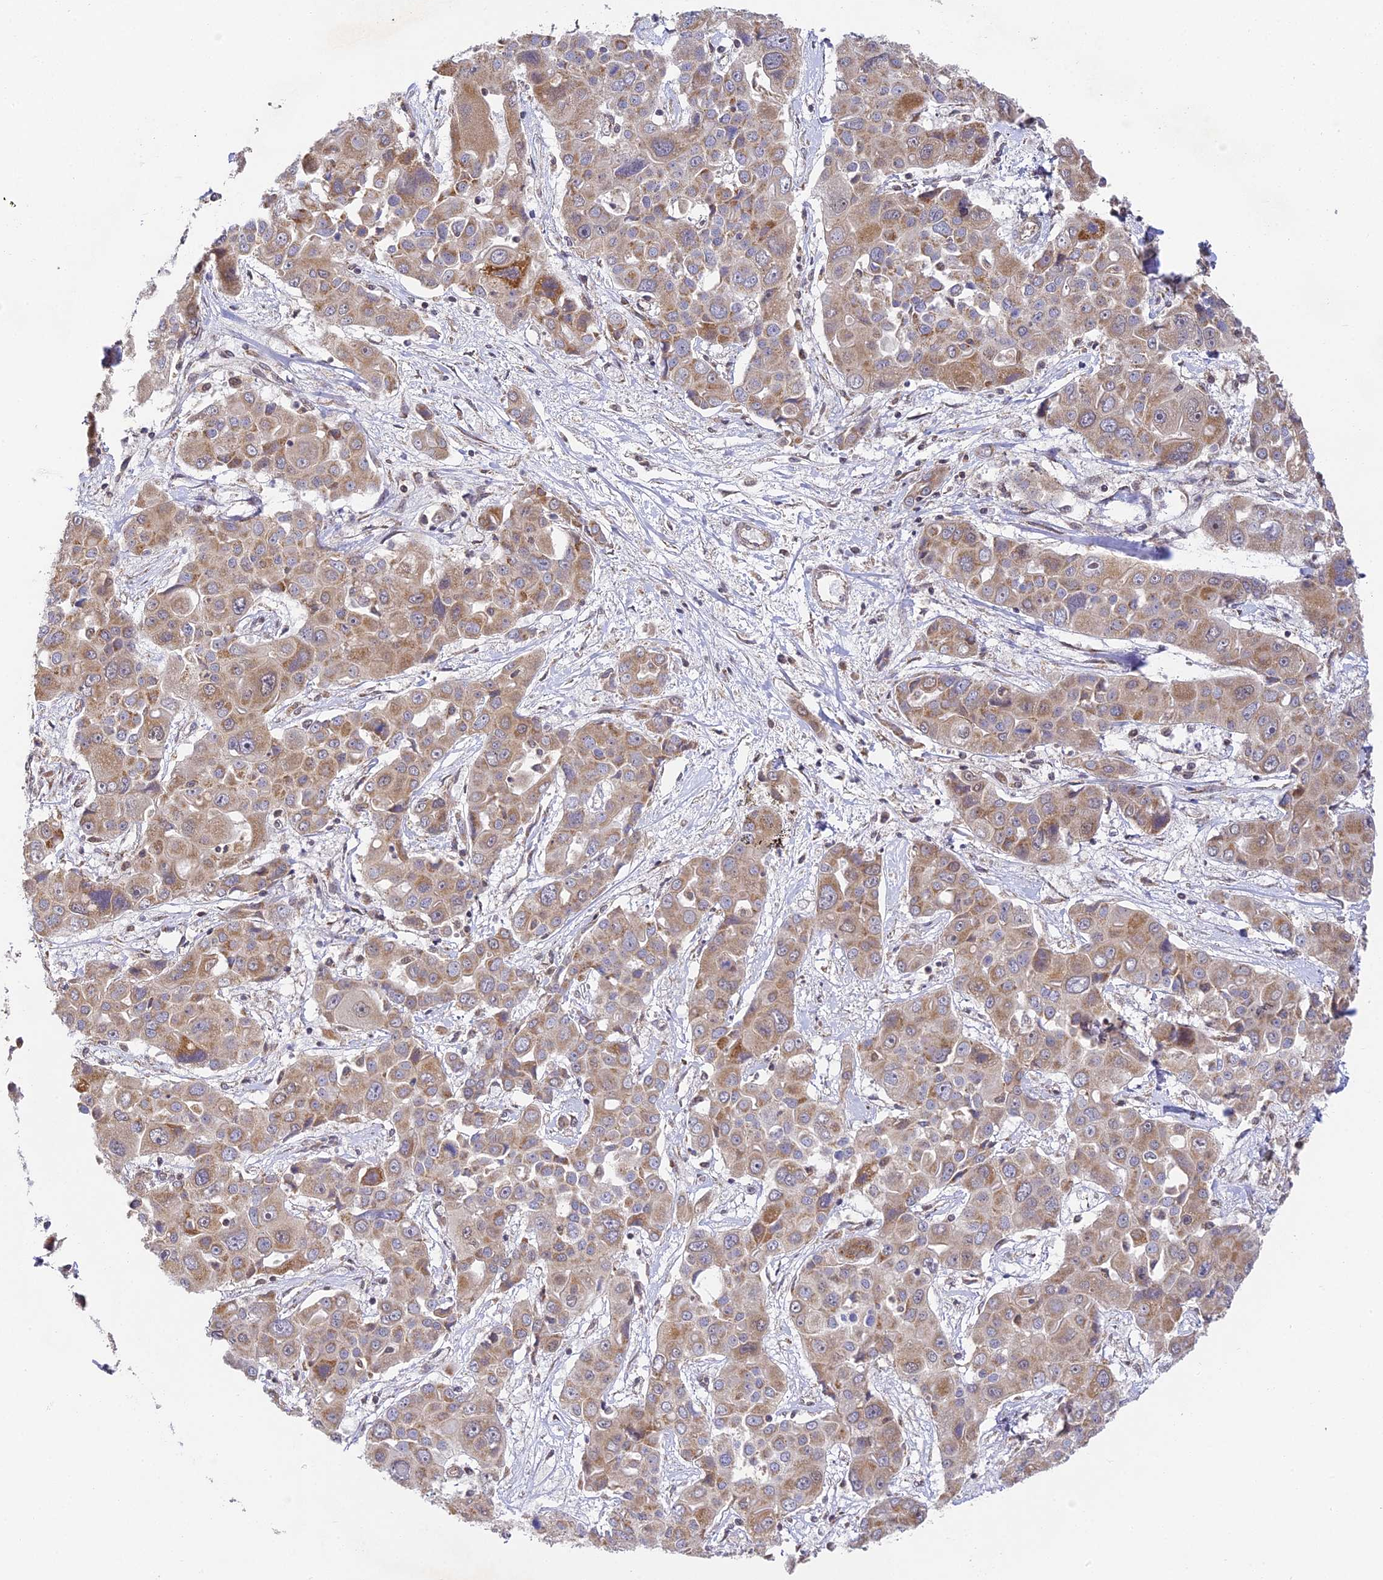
{"staining": {"intensity": "moderate", "quantity": "25%-75%", "location": "cytoplasmic/membranous,nuclear"}, "tissue": "liver cancer", "cell_type": "Tumor cells", "image_type": "cancer", "snomed": [{"axis": "morphology", "description": "Cholangiocarcinoma"}, {"axis": "topography", "description": "Liver"}], "caption": "Human liver cholangiocarcinoma stained for a protein (brown) reveals moderate cytoplasmic/membranous and nuclear positive expression in about 25%-75% of tumor cells.", "gene": "DNAAF10", "patient": {"sex": "male", "age": 67}}